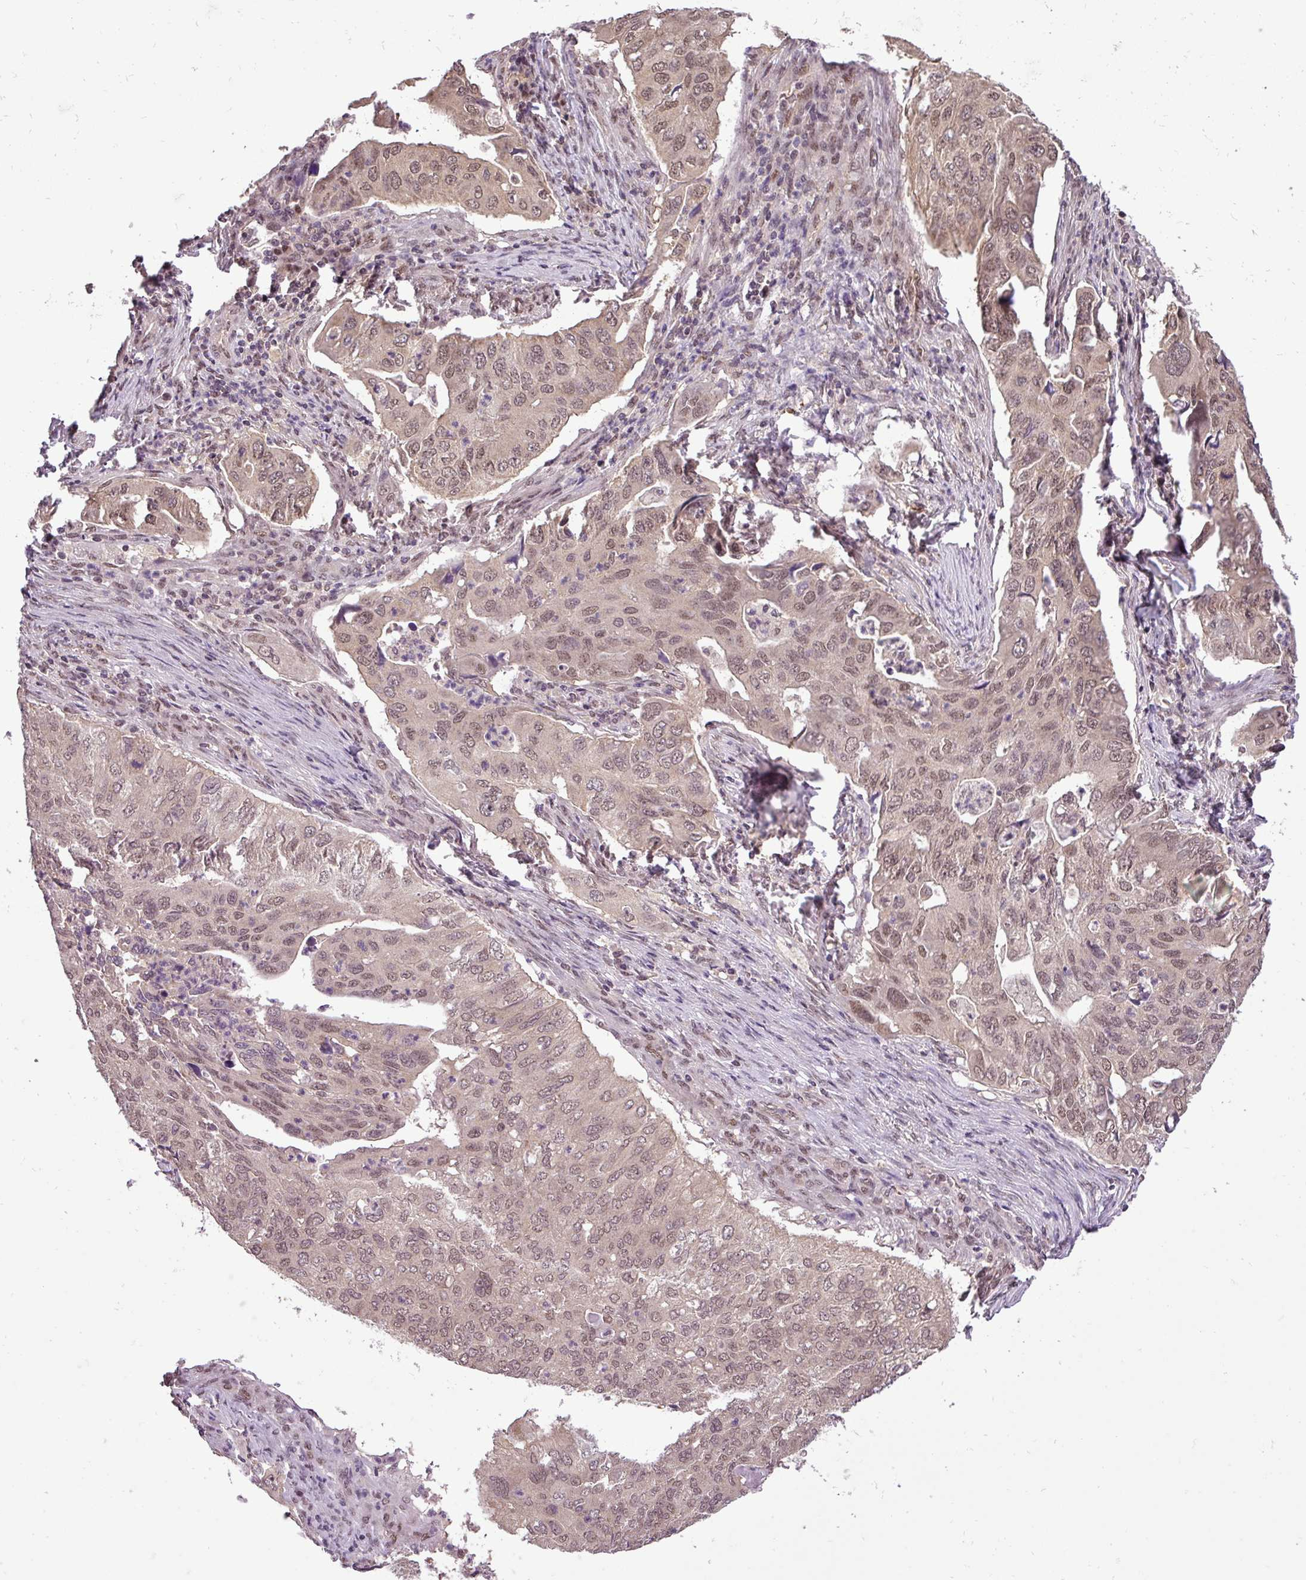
{"staining": {"intensity": "moderate", "quantity": ">75%", "location": "nuclear"}, "tissue": "lung cancer", "cell_type": "Tumor cells", "image_type": "cancer", "snomed": [{"axis": "morphology", "description": "Adenocarcinoma, NOS"}, {"axis": "topography", "description": "Lung"}], "caption": "Immunohistochemistry photomicrograph of human lung cancer stained for a protein (brown), which exhibits medium levels of moderate nuclear positivity in about >75% of tumor cells.", "gene": "MFHAS1", "patient": {"sex": "male", "age": 48}}